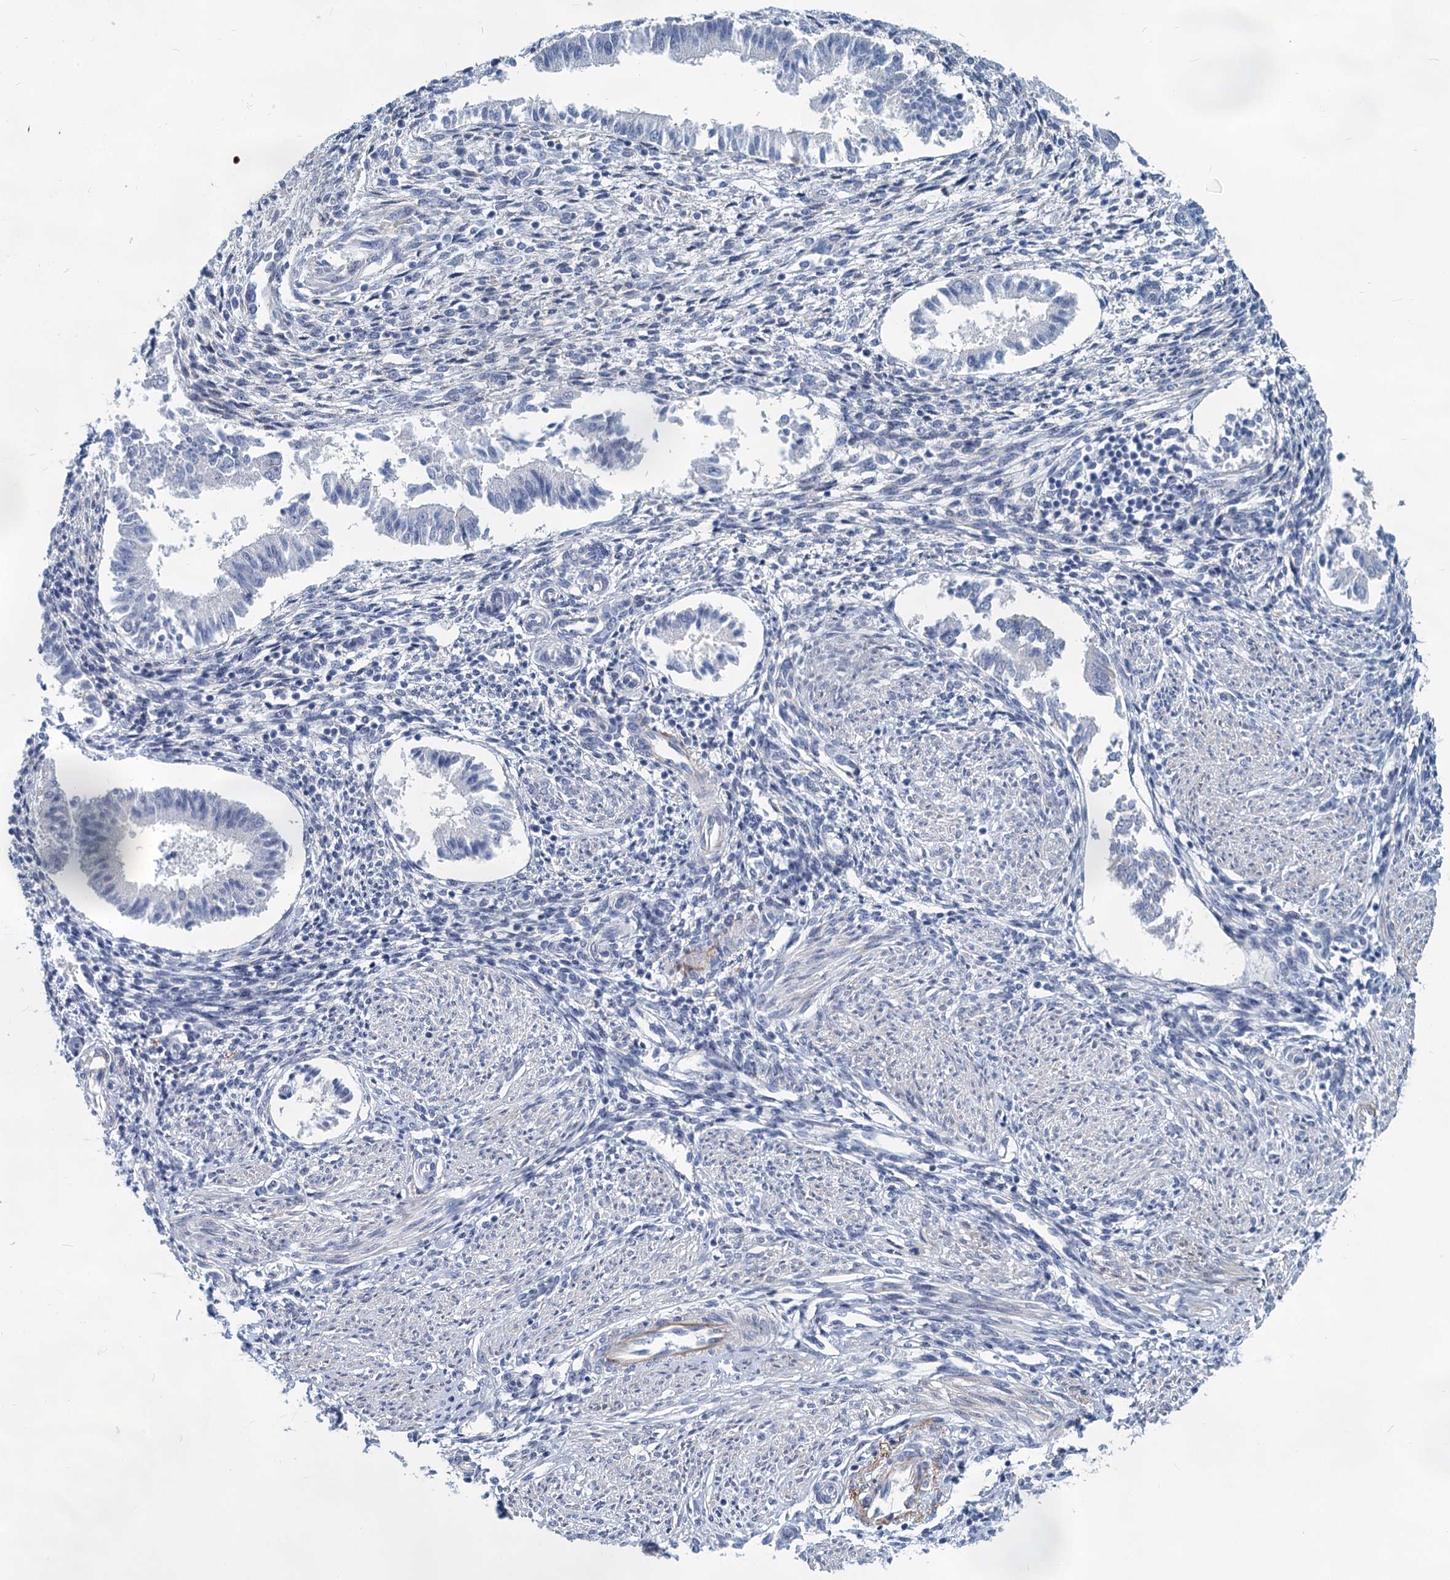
{"staining": {"intensity": "negative", "quantity": "none", "location": "none"}, "tissue": "endometrium", "cell_type": "Cells in endometrial stroma", "image_type": "normal", "snomed": [{"axis": "morphology", "description": "Normal tissue, NOS"}, {"axis": "topography", "description": "Uterus"}, {"axis": "topography", "description": "Endometrium"}], "caption": "Cells in endometrial stroma show no significant protein positivity in benign endometrium. (DAB IHC visualized using brightfield microscopy, high magnification).", "gene": "GSTM3", "patient": {"sex": "female", "age": 48}}